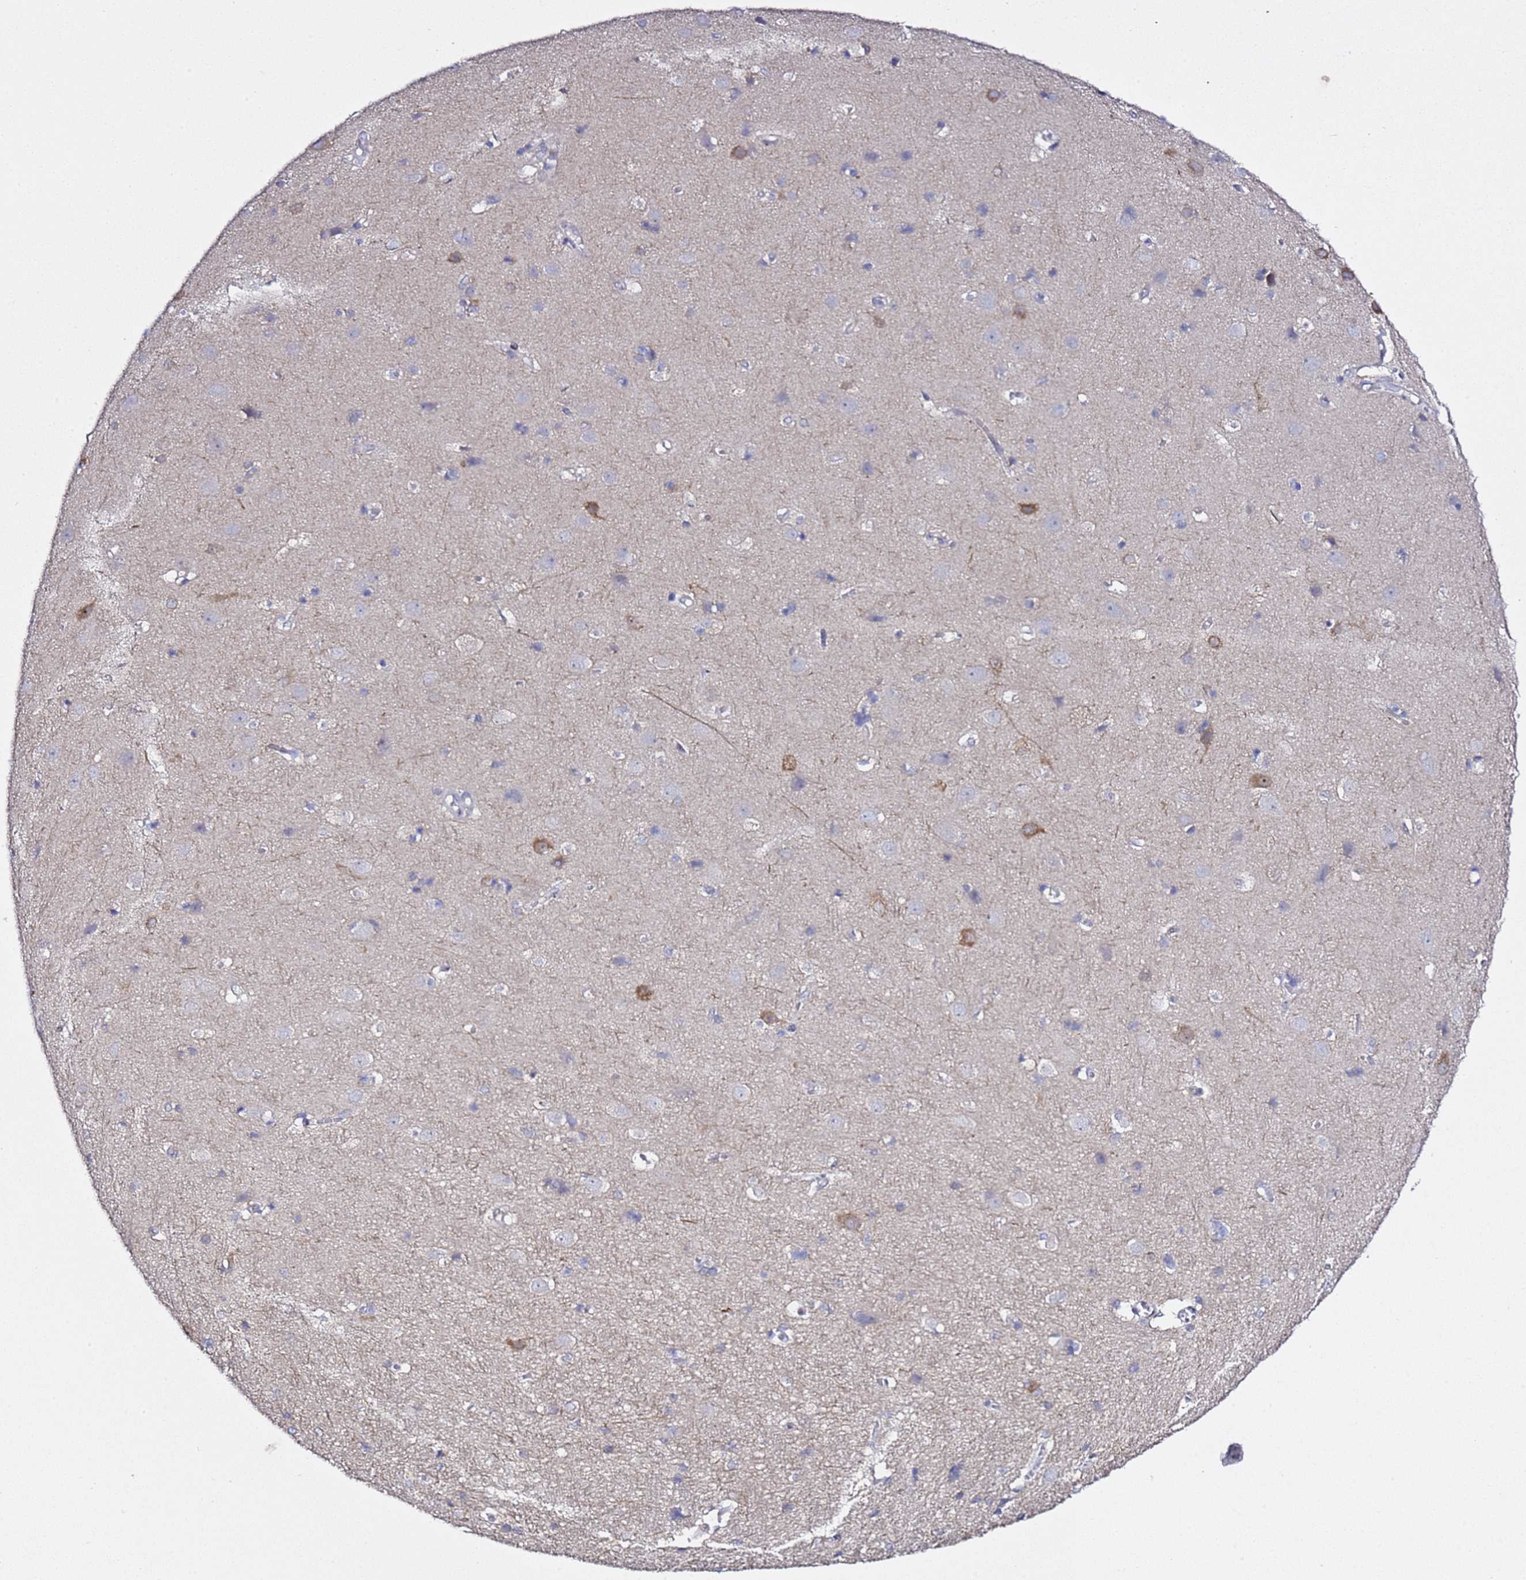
{"staining": {"intensity": "negative", "quantity": "none", "location": "none"}, "tissue": "cerebral cortex", "cell_type": "Endothelial cells", "image_type": "normal", "snomed": [{"axis": "morphology", "description": "Normal tissue, NOS"}, {"axis": "topography", "description": "Cerebral cortex"}], "caption": "Immunohistochemistry image of unremarkable cerebral cortex: cerebral cortex stained with DAB exhibits no significant protein positivity in endothelial cells.", "gene": "ALG3", "patient": {"sex": "male", "age": 54}}